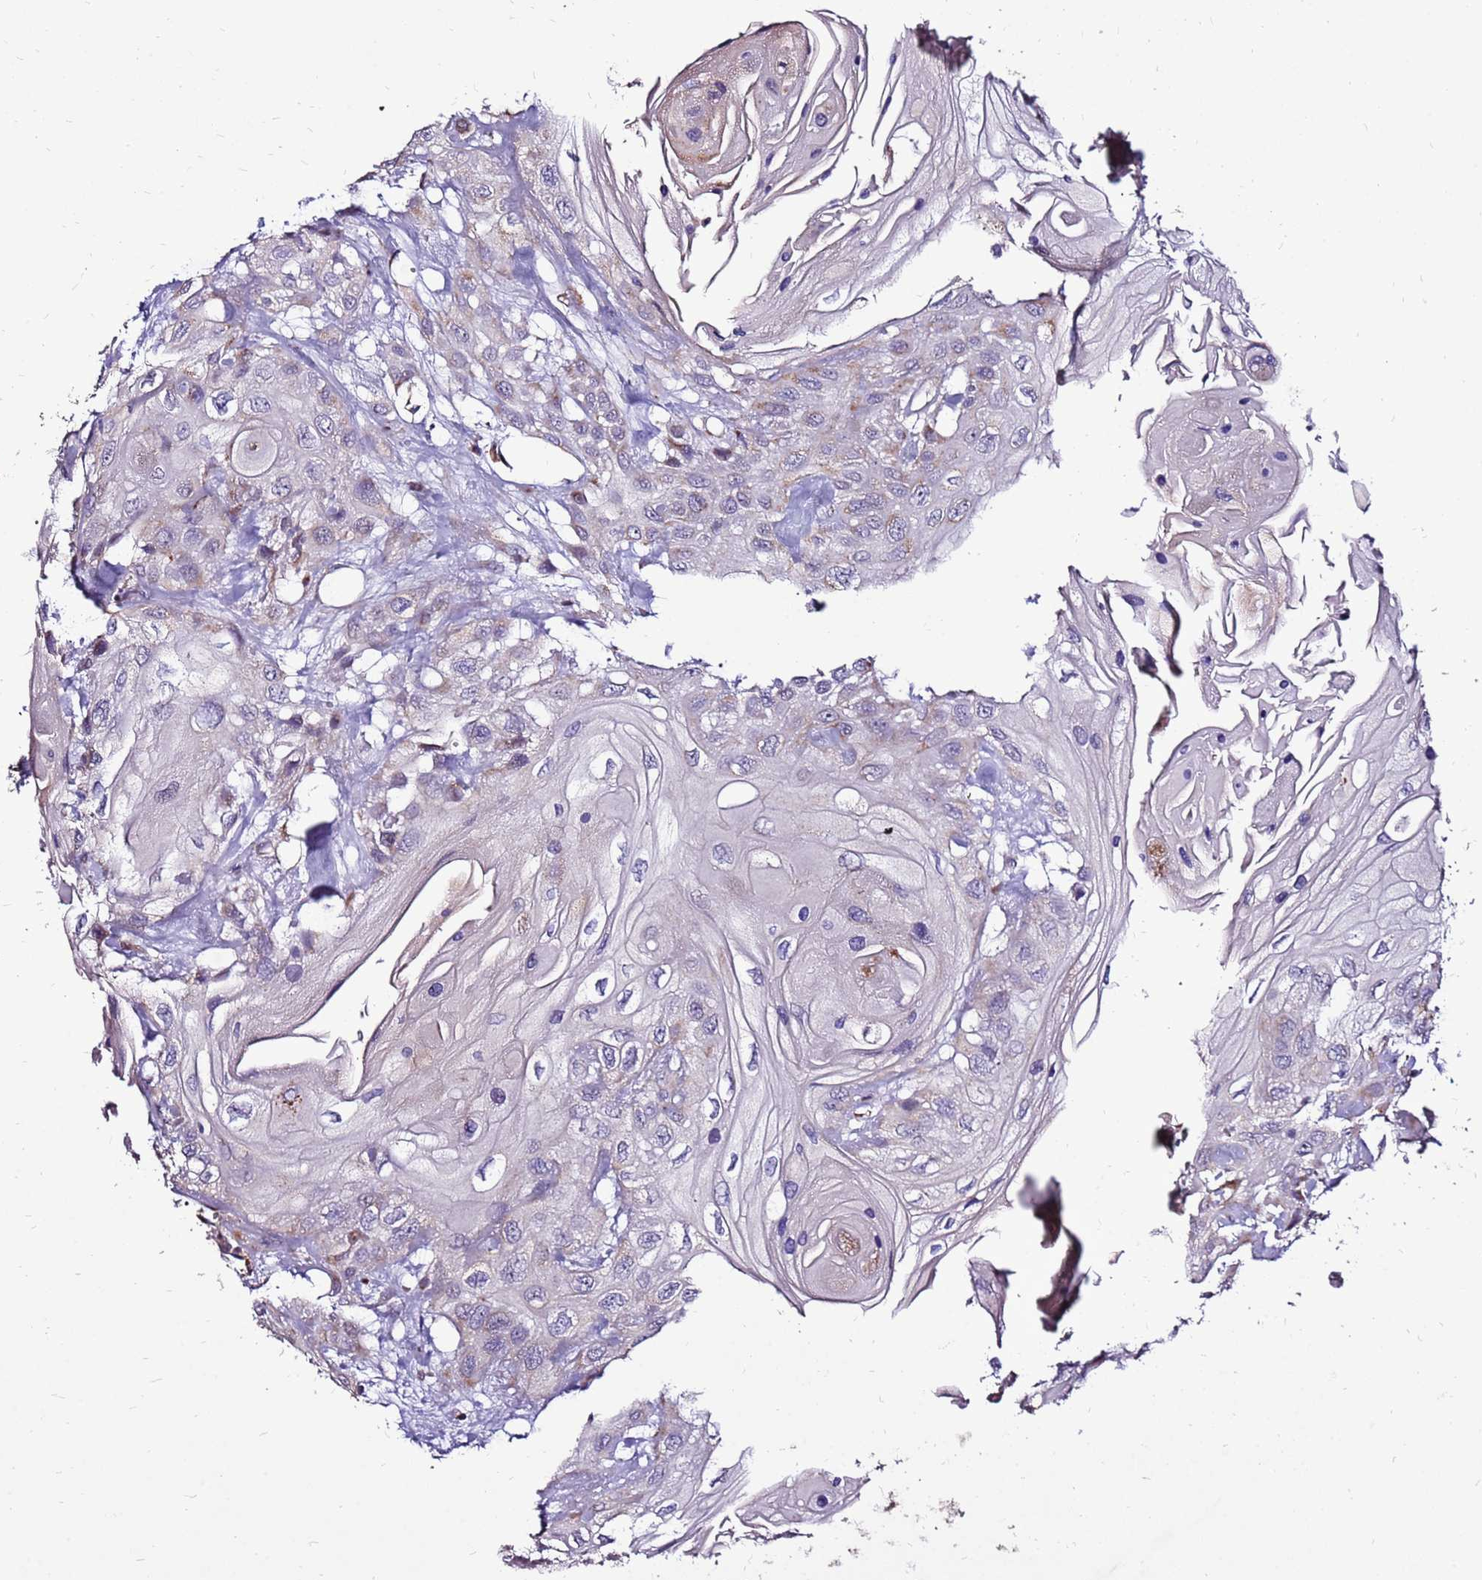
{"staining": {"intensity": "weak", "quantity": "<25%", "location": "cytoplasmic/membranous"}, "tissue": "head and neck cancer", "cell_type": "Tumor cells", "image_type": "cancer", "snomed": [{"axis": "morphology", "description": "Squamous cell carcinoma, NOS"}, {"axis": "topography", "description": "Head-Neck"}], "caption": "The micrograph reveals no significant staining in tumor cells of squamous cell carcinoma (head and neck).", "gene": "SPSB3", "patient": {"sex": "female", "age": 43}}